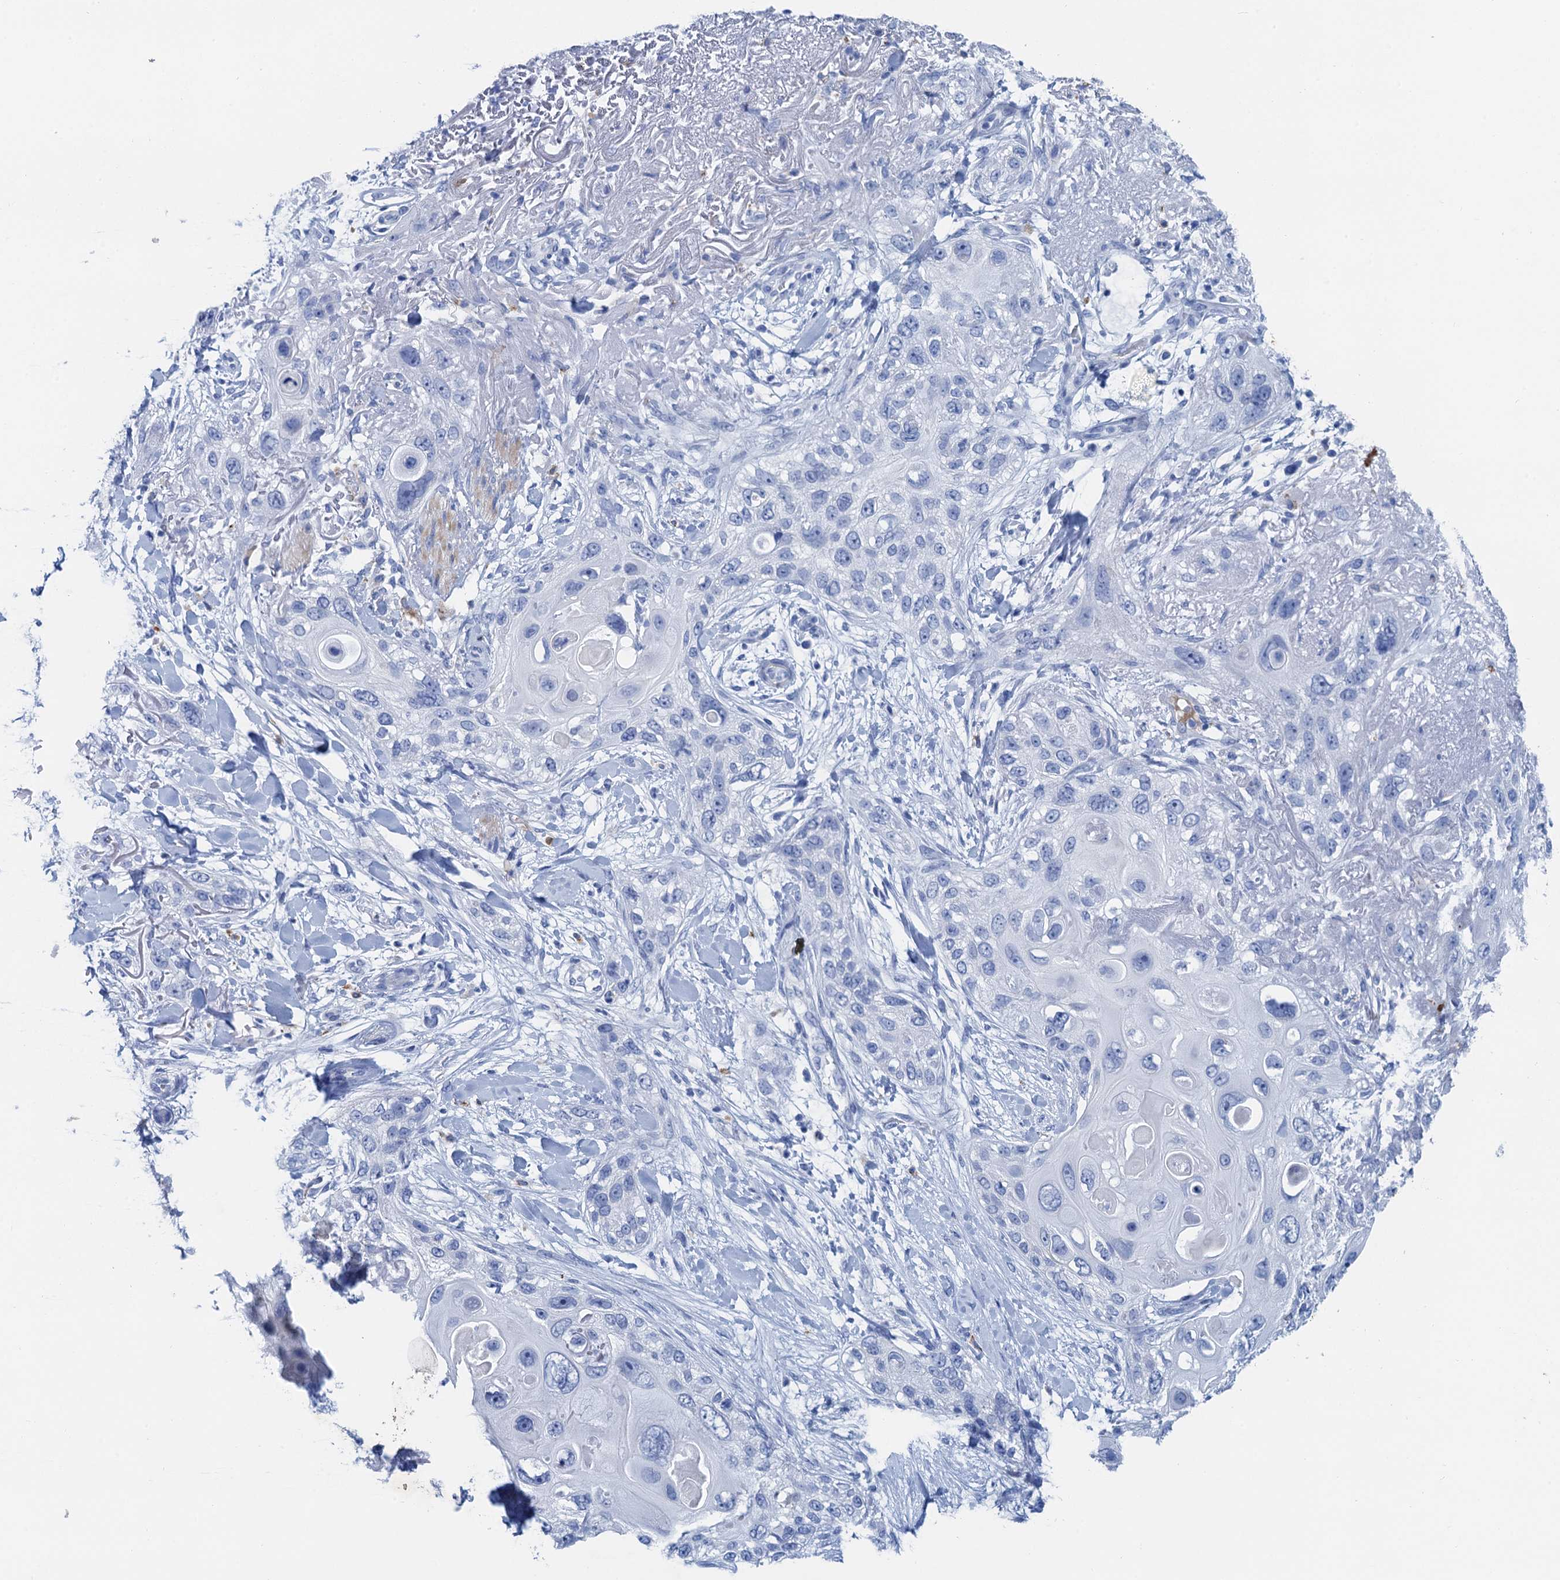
{"staining": {"intensity": "negative", "quantity": "none", "location": "none"}, "tissue": "skin cancer", "cell_type": "Tumor cells", "image_type": "cancer", "snomed": [{"axis": "morphology", "description": "Normal tissue, NOS"}, {"axis": "morphology", "description": "Squamous cell carcinoma, NOS"}, {"axis": "topography", "description": "Skin"}], "caption": "High power microscopy micrograph of an immunohistochemistry histopathology image of skin cancer (squamous cell carcinoma), revealing no significant expression in tumor cells.", "gene": "NLRP10", "patient": {"sex": "male", "age": 72}}